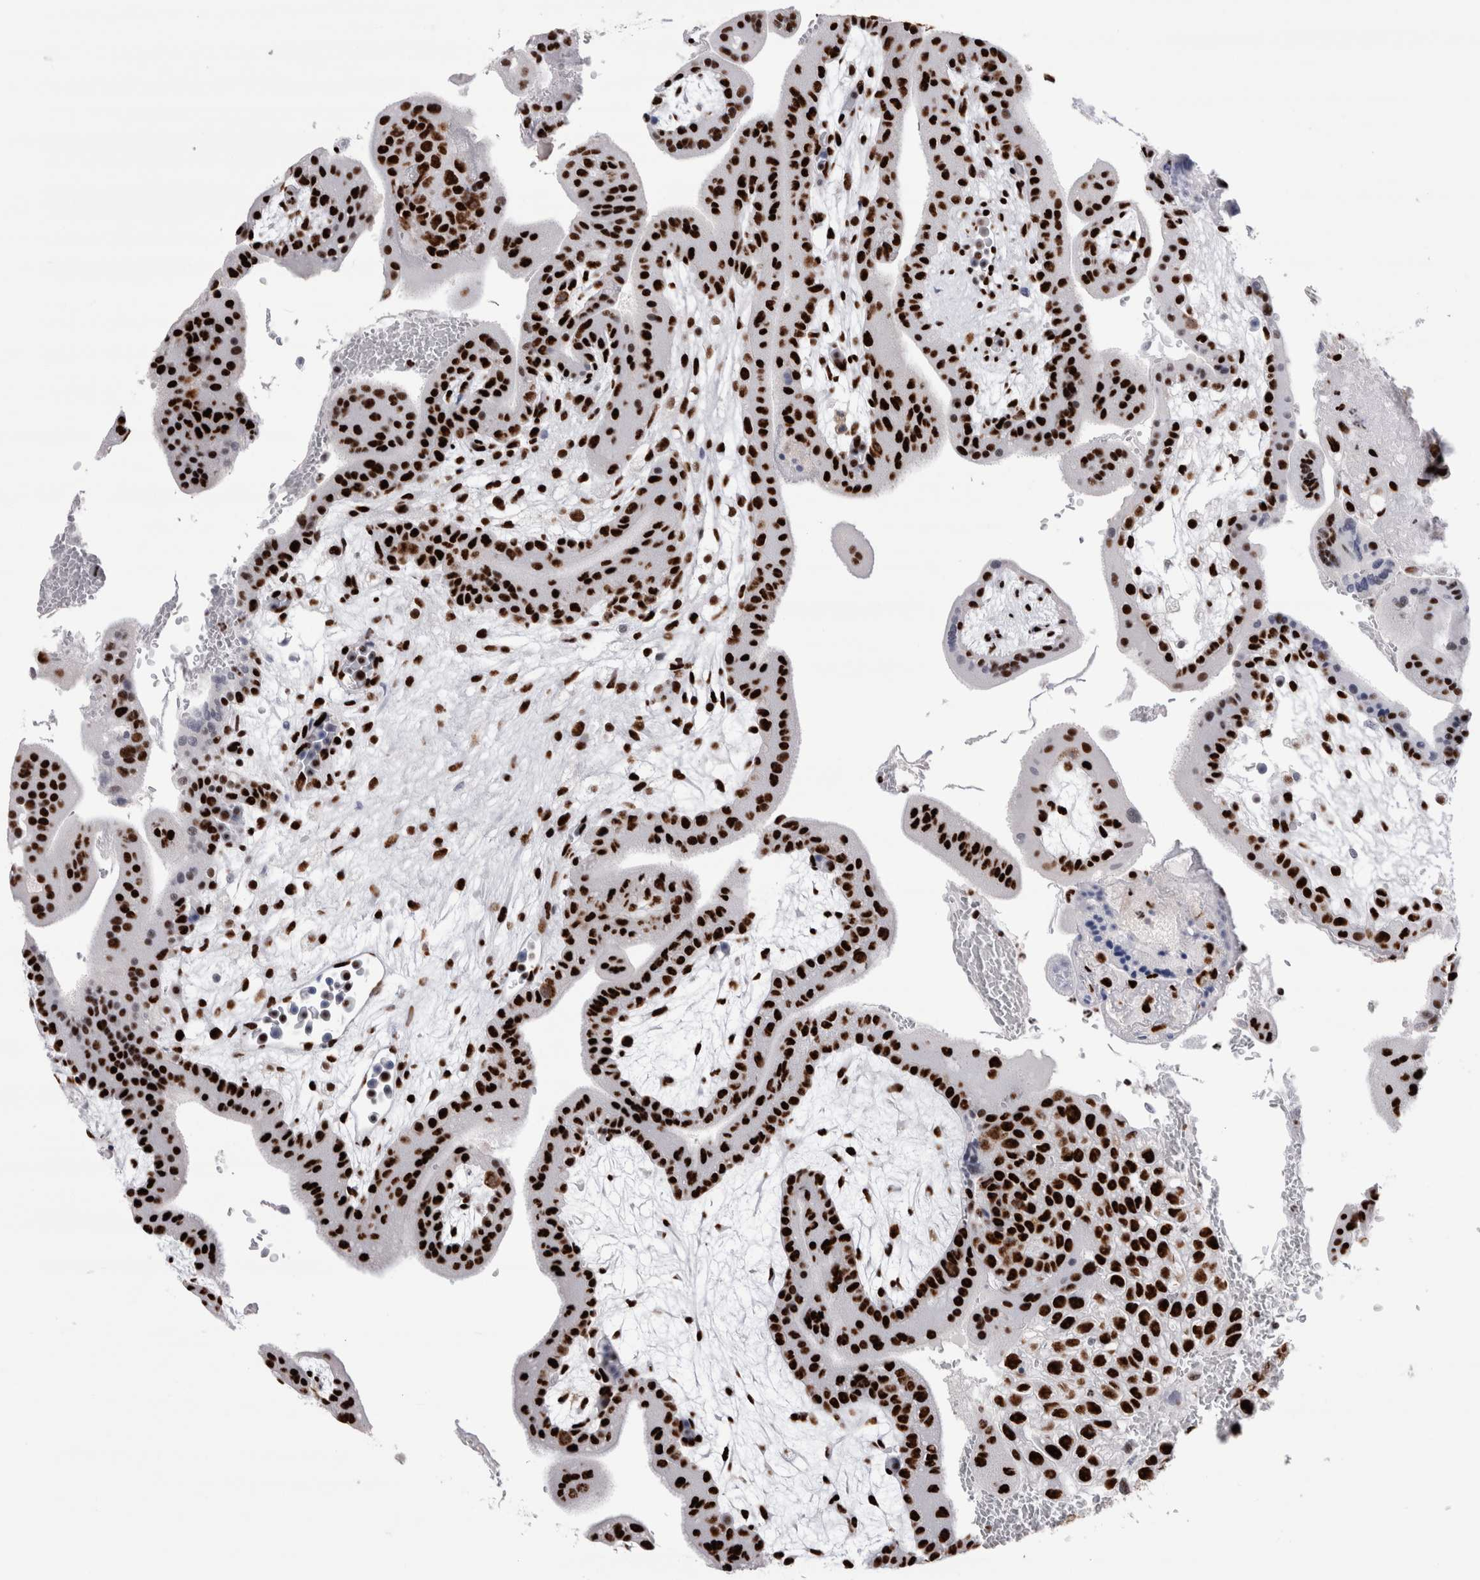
{"staining": {"intensity": "strong", "quantity": ">75%", "location": "nuclear"}, "tissue": "placenta", "cell_type": "Decidual cells", "image_type": "normal", "snomed": [{"axis": "morphology", "description": "Normal tissue, NOS"}, {"axis": "topography", "description": "Placenta"}], "caption": "Normal placenta was stained to show a protein in brown. There is high levels of strong nuclear expression in approximately >75% of decidual cells. (Stains: DAB in brown, nuclei in blue, Microscopy: brightfield microscopy at high magnification).", "gene": "RBM6", "patient": {"sex": "female", "age": 35}}